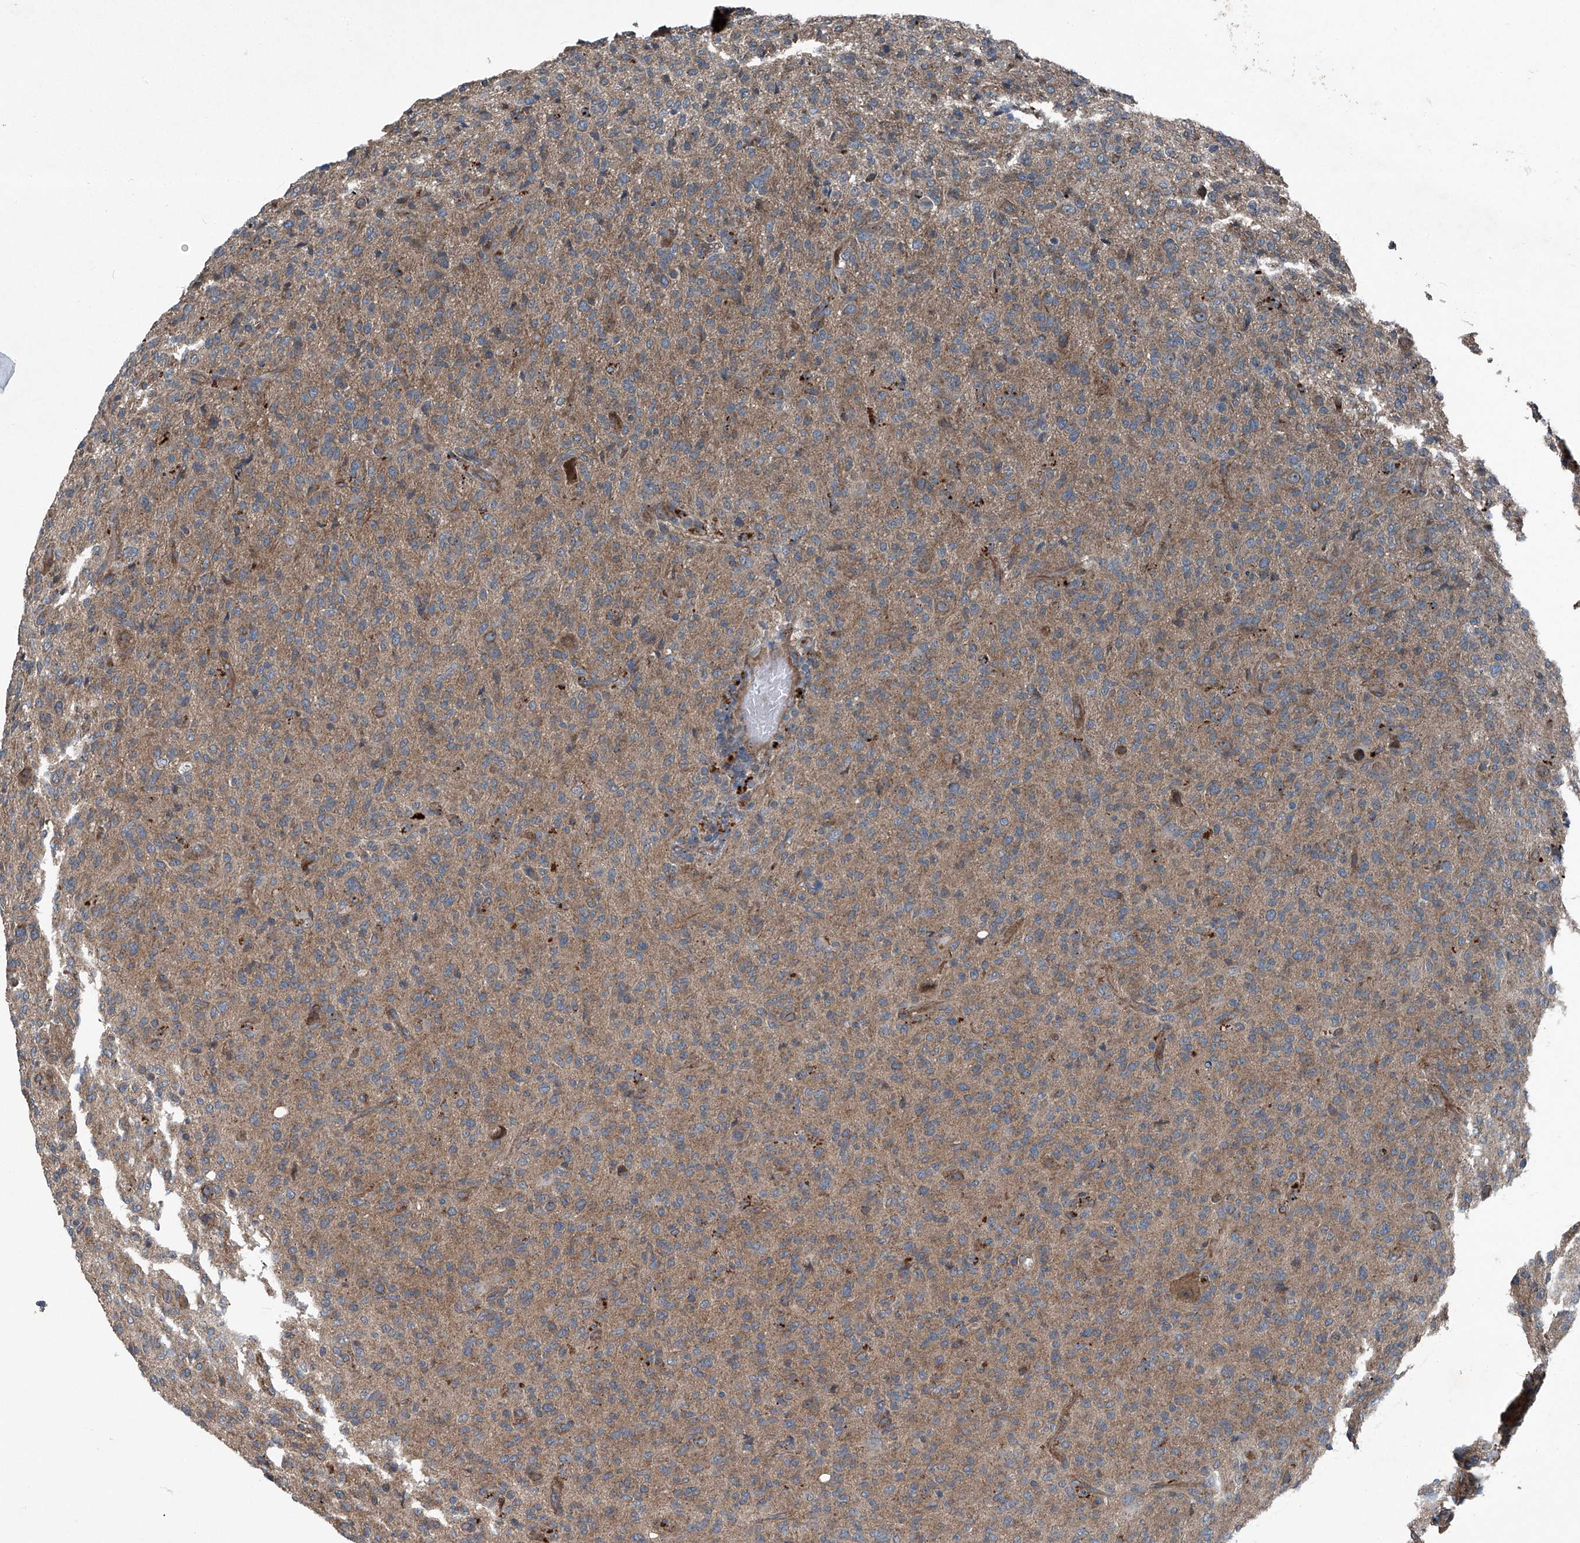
{"staining": {"intensity": "weak", "quantity": "25%-75%", "location": "cytoplasmic/membranous"}, "tissue": "glioma", "cell_type": "Tumor cells", "image_type": "cancer", "snomed": [{"axis": "morphology", "description": "Glioma, malignant, High grade"}, {"axis": "topography", "description": "Brain"}], "caption": "Immunohistochemistry image of malignant high-grade glioma stained for a protein (brown), which demonstrates low levels of weak cytoplasmic/membranous expression in about 25%-75% of tumor cells.", "gene": "SENP2", "patient": {"sex": "female", "age": 57}}